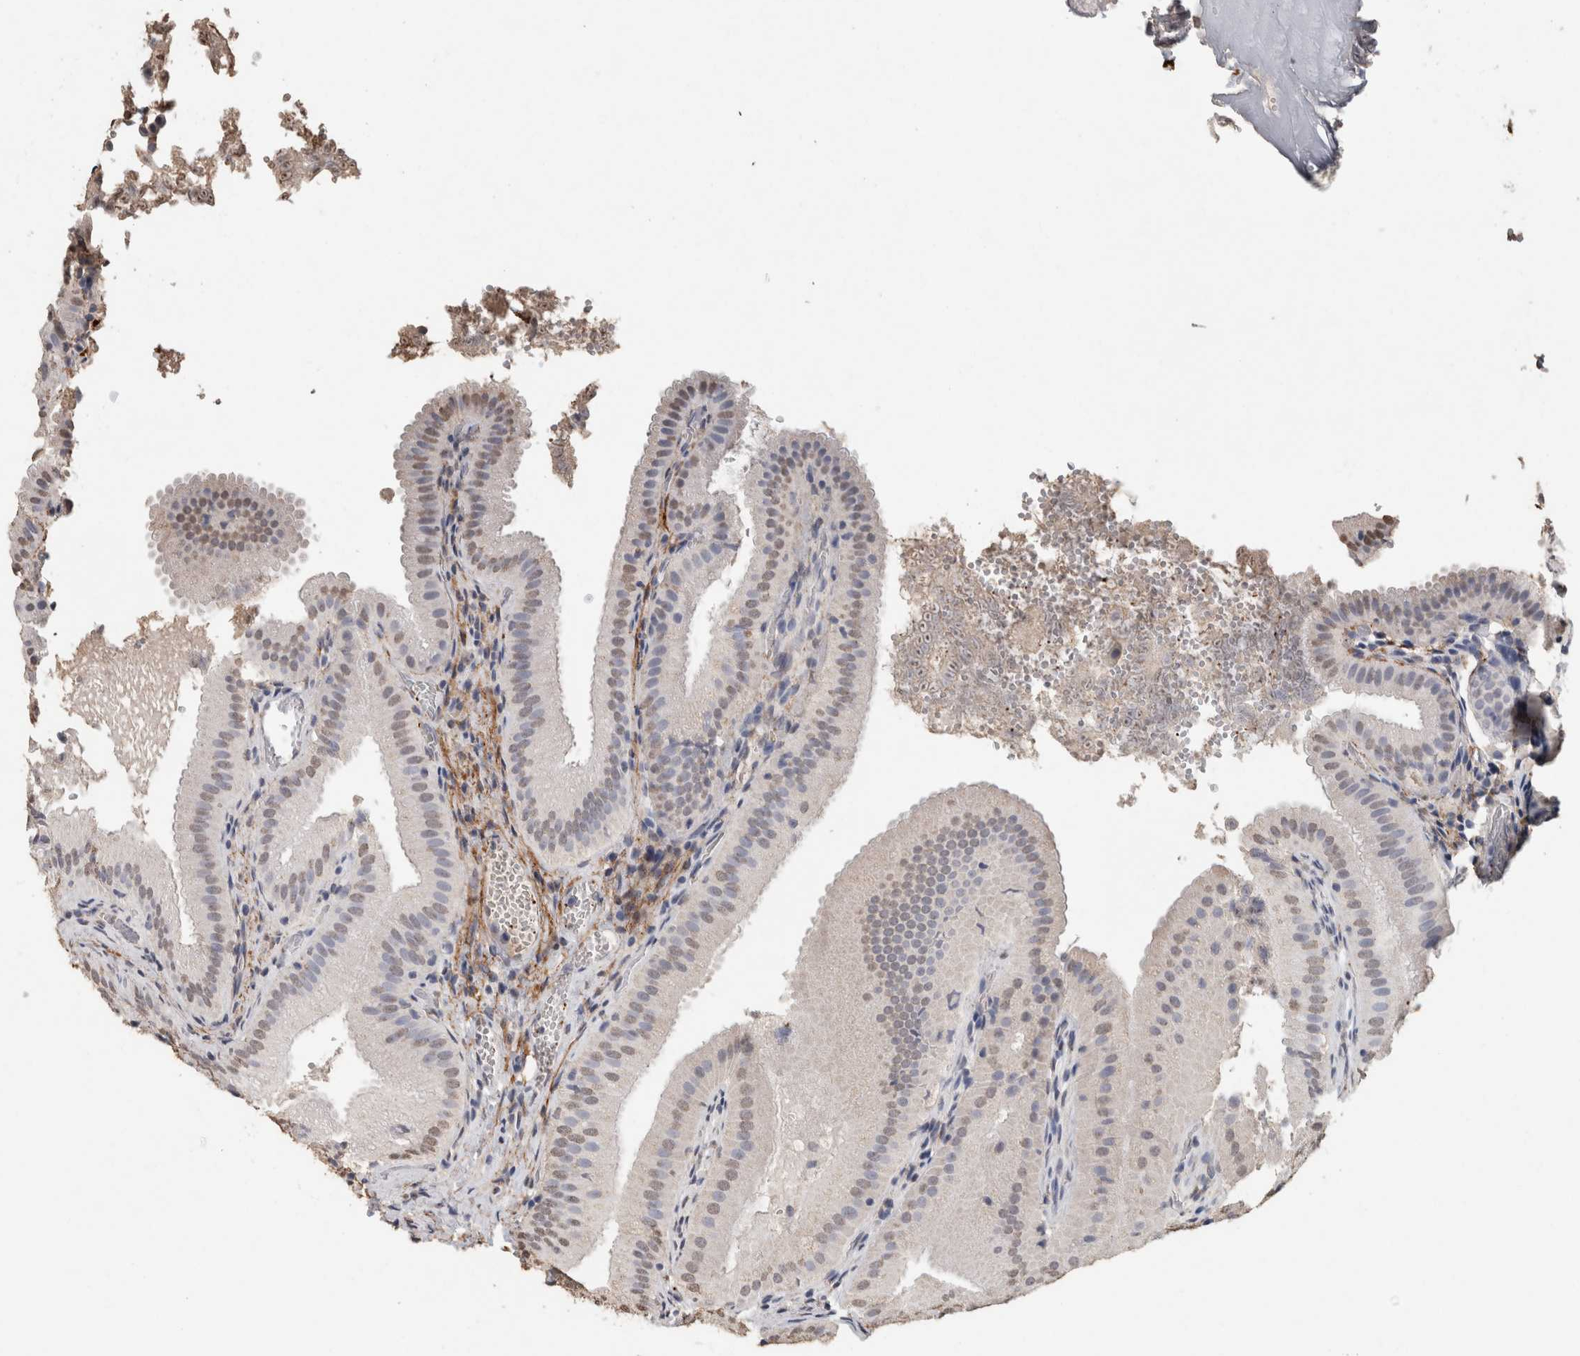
{"staining": {"intensity": "weak", "quantity": "25%-75%", "location": "nuclear"}, "tissue": "gallbladder", "cell_type": "Glandular cells", "image_type": "normal", "snomed": [{"axis": "morphology", "description": "Normal tissue, NOS"}, {"axis": "topography", "description": "Gallbladder"}], "caption": "Immunohistochemical staining of normal gallbladder reveals low levels of weak nuclear staining in about 25%-75% of glandular cells.", "gene": "LTBP1", "patient": {"sex": "female", "age": 30}}